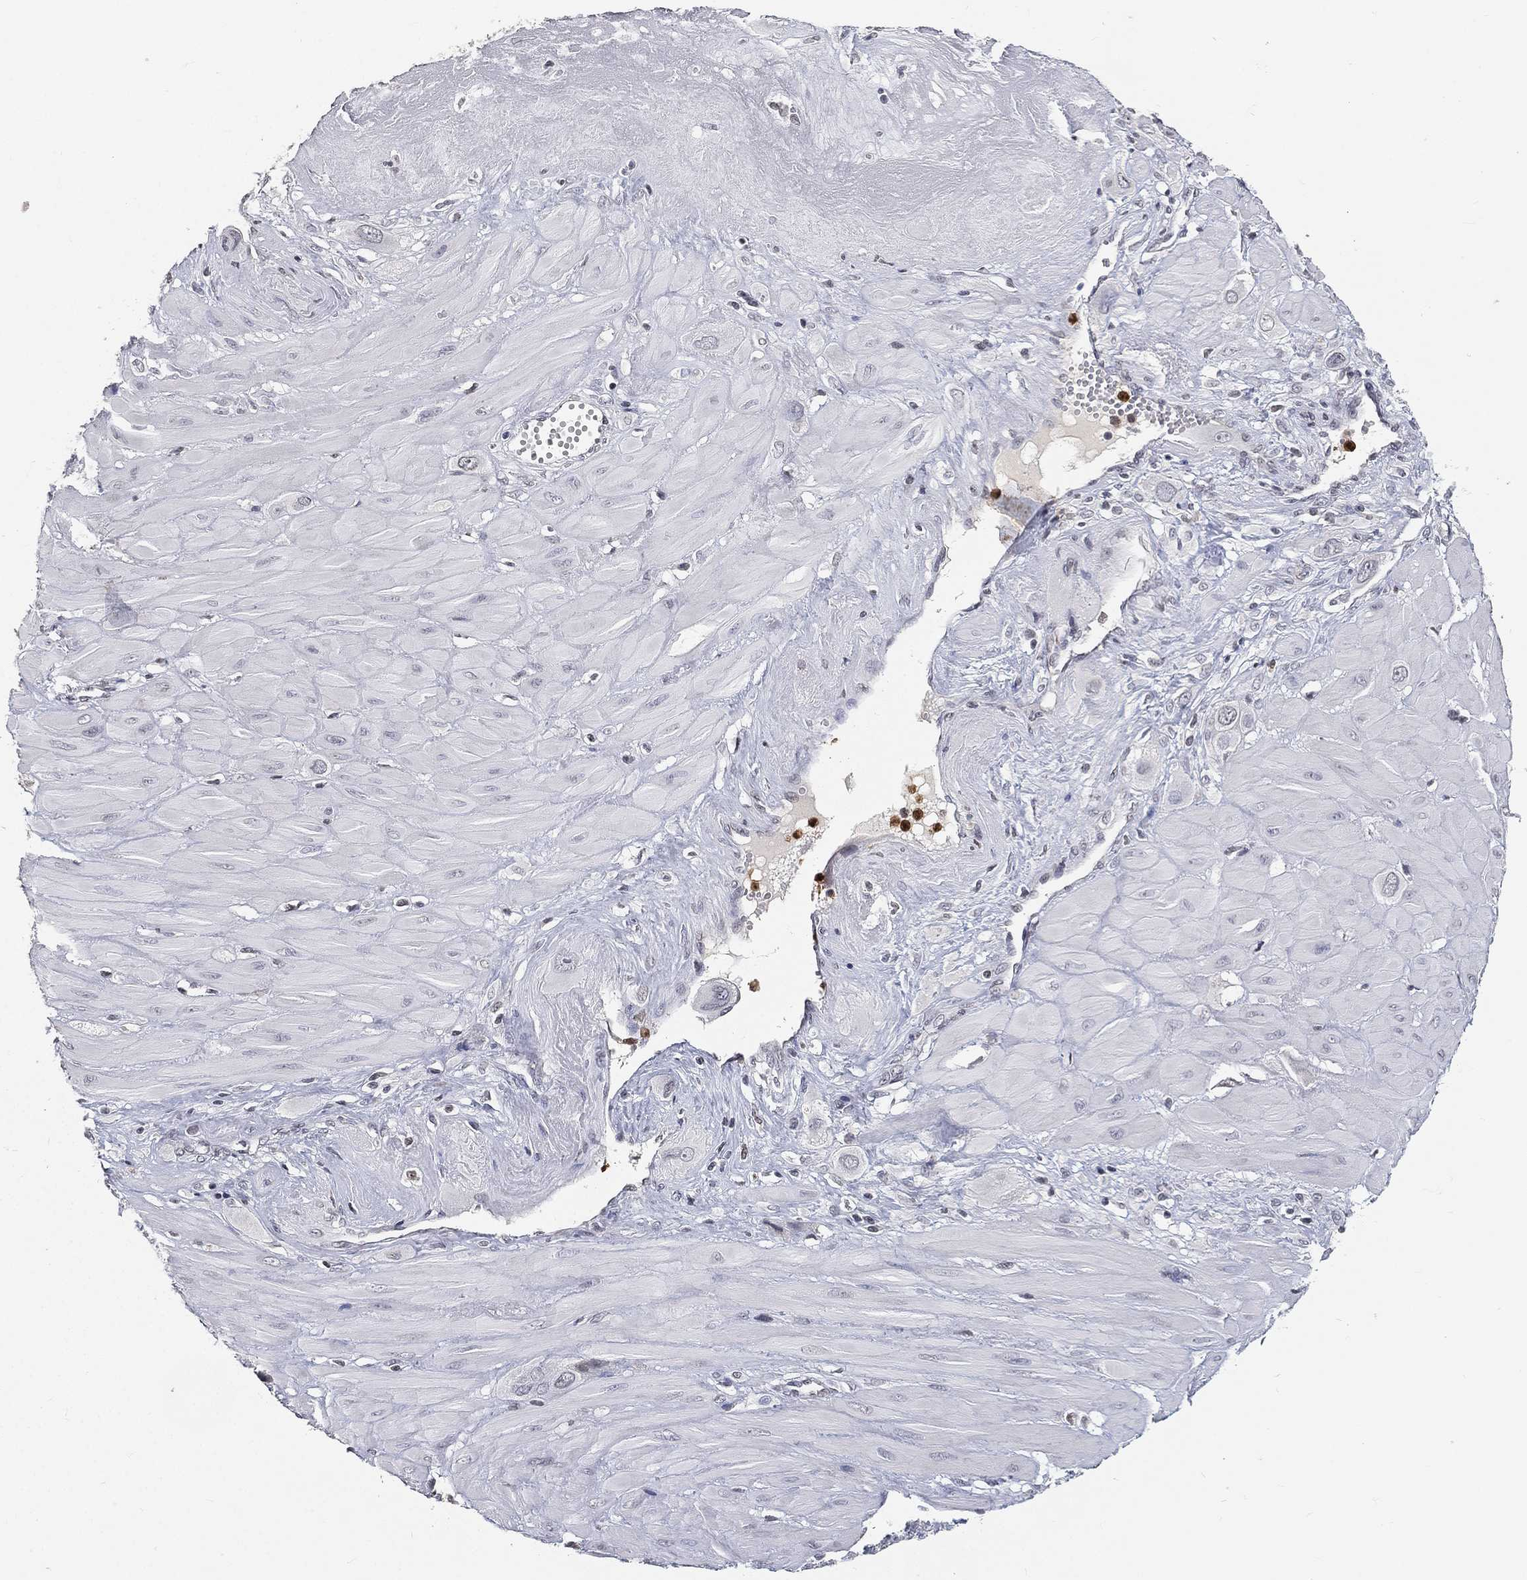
{"staining": {"intensity": "negative", "quantity": "none", "location": "none"}, "tissue": "cervical cancer", "cell_type": "Tumor cells", "image_type": "cancer", "snomed": [{"axis": "morphology", "description": "Squamous cell carcinoma, NOS"}, {"axis": "topography", "description": "Cervix"}], "caption": "This is an immunohistochemistry photomicrograph of human cervical cancer. There is no positivity in tumor cells.", "gene": "ARG1", "patient": {"sex": "female", "age": 34}}